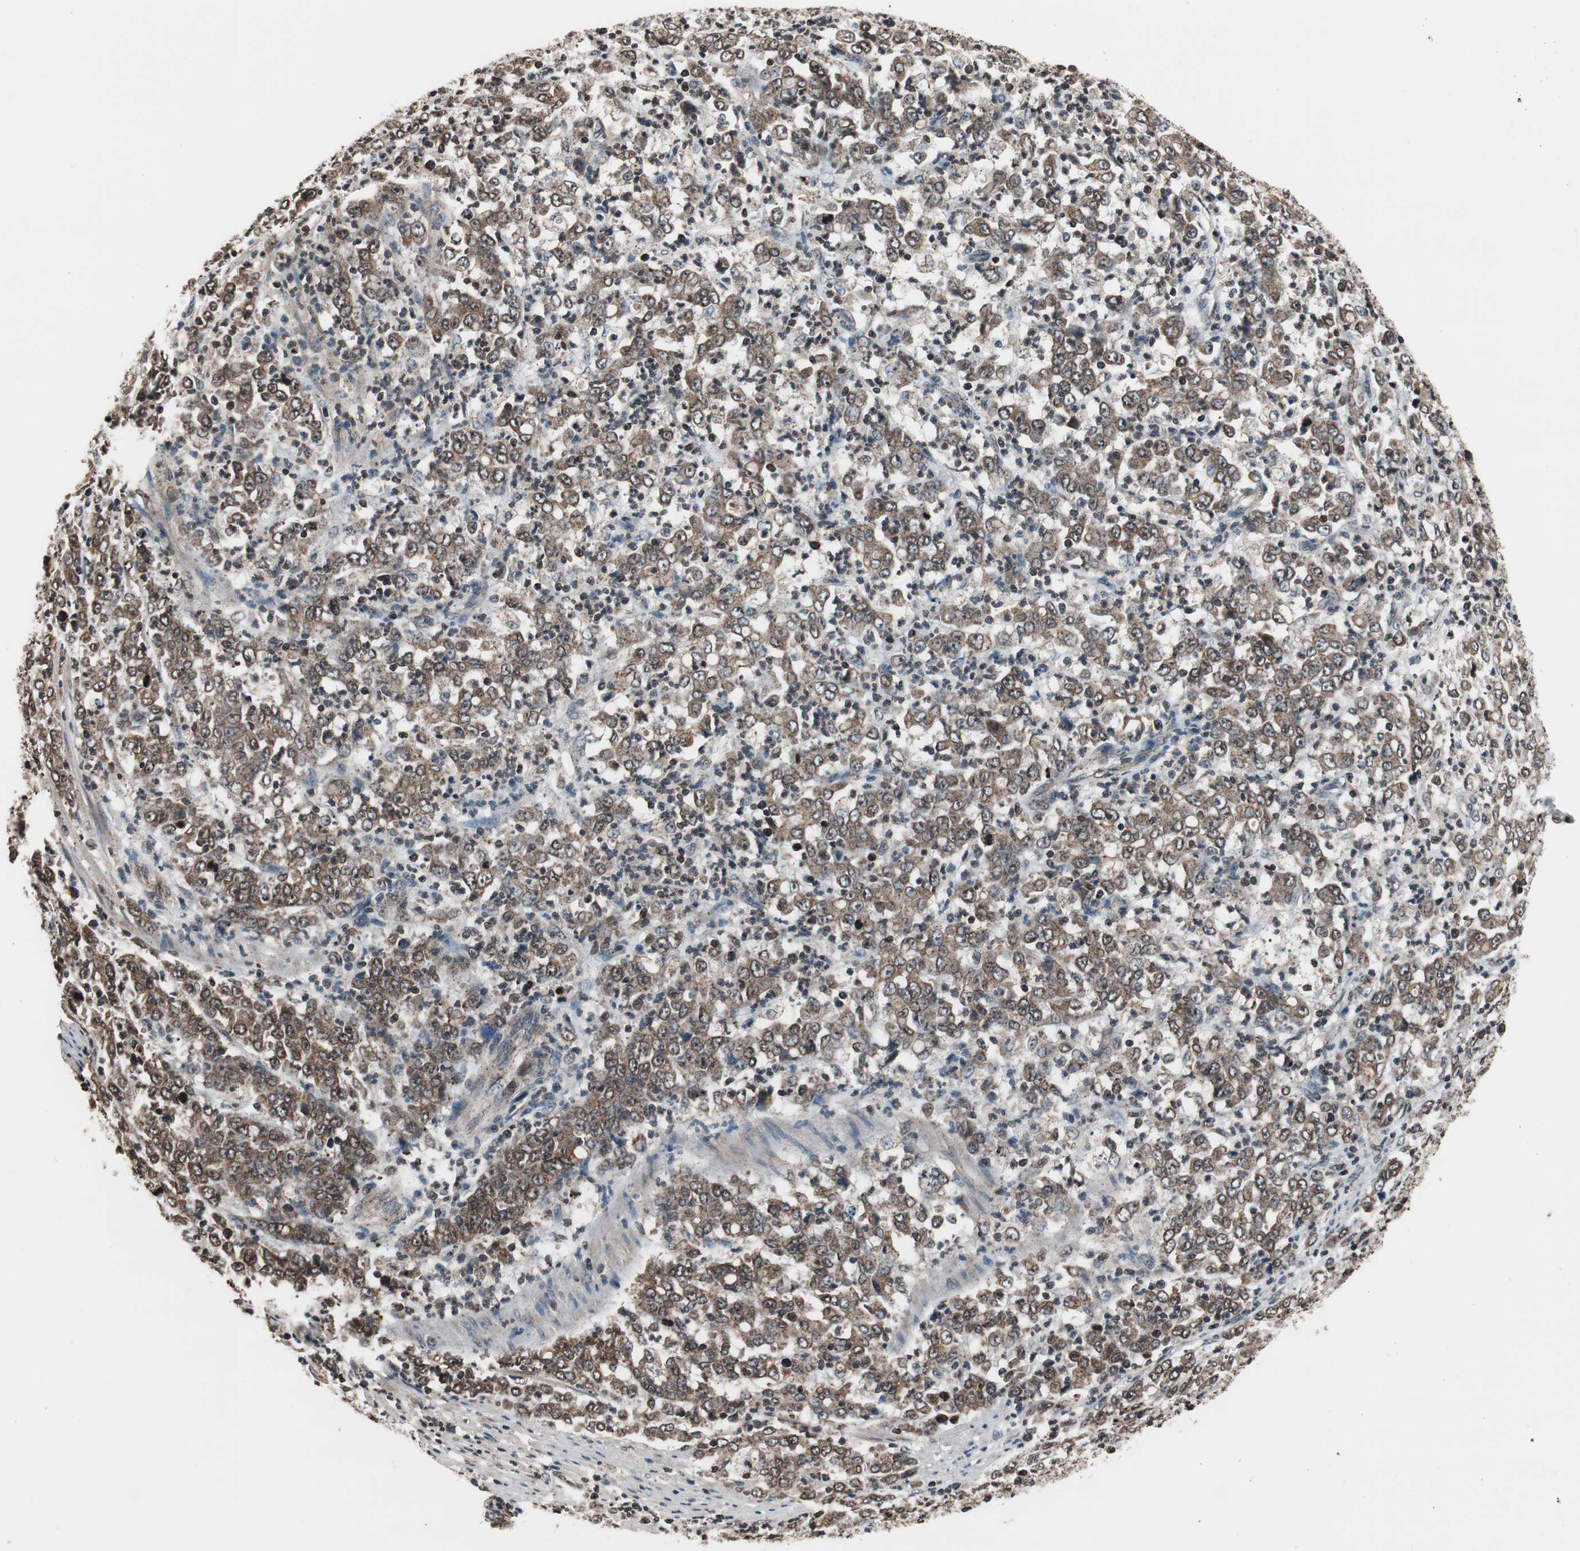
{"staining": {"intensity": "weak", "quantity": ">75%", "location": "cytoplasmic/membranous"}, "tissue": "stomach cancer", "cell_type": "Tumor cells", "image_type": "cancer", "snomed": [{"axis": "morphology", "description": "Adenocarcinoma, NOS"}, {"axis": "topography", "description": "Stomach, lower"}], "caption": "Immunohistochemistry (IHC) (DAB (3,3'-diaminobenzidine)) staining of human stomach cancer (adenocarcinoma) exhibits weak cytoplasmic/membranous protein expression in about >75% of tumor cells.", "gene": "RFC1", "patient": {"sex": "female", "age": 71}}